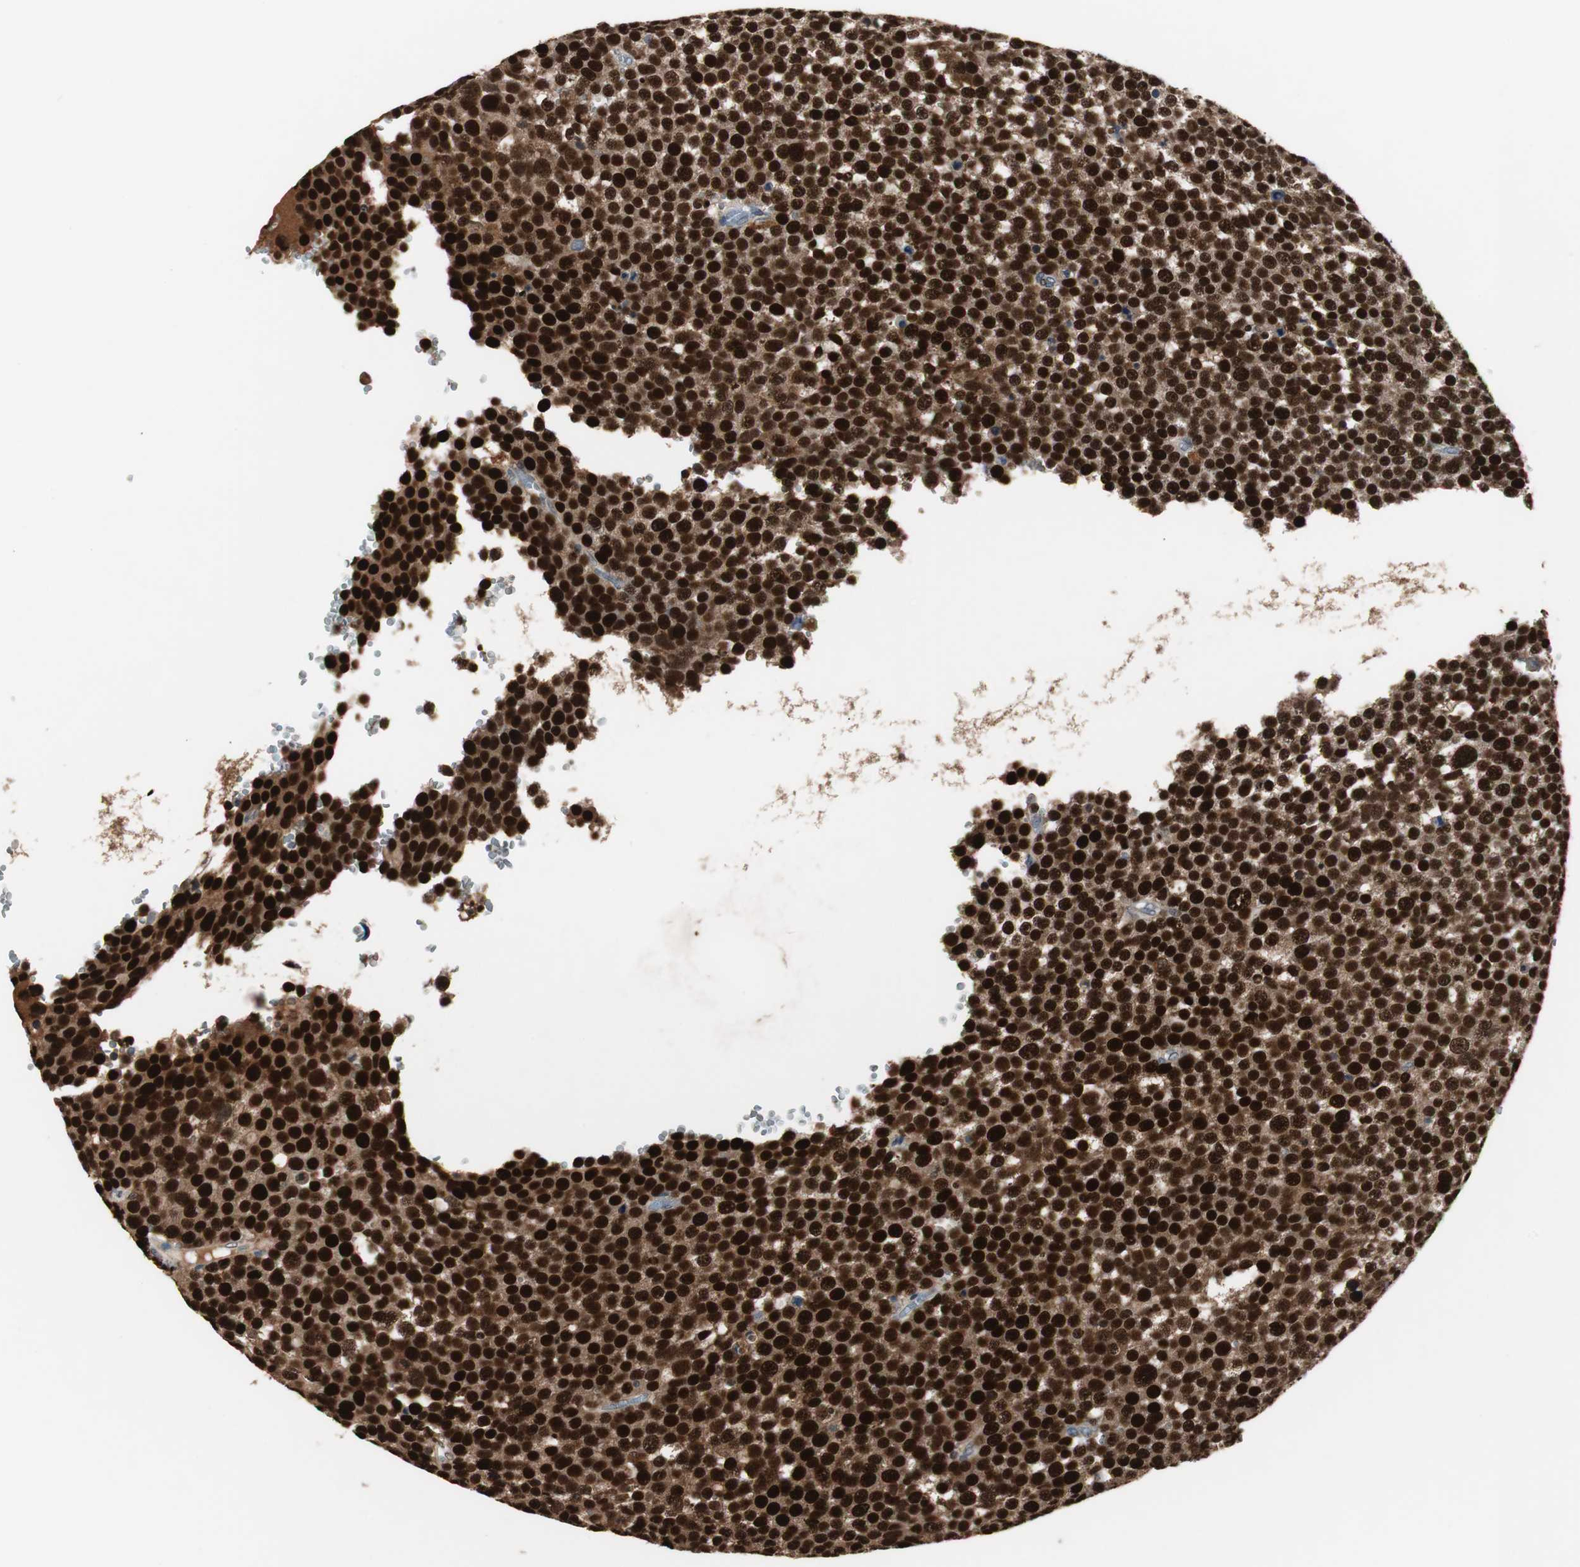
{"staining": {"intensity": "strong", "quantity": ">75%", "location": "nuclear"}, "tissue": "testis cancer", "cell_type": "Tumor cells", "image_type": "cancer", "snomed": [{"axis": "morphology", "description": "Seminoma, NOS"}, {"axis": "topography", "description": "Testis"}], "caption": "A brown stain labels strong nuclear positivity of a protein in human seminoma (testis) tumor cells.", "gene": "FEN1", "patient": {"sex": "male", "age": 71}}